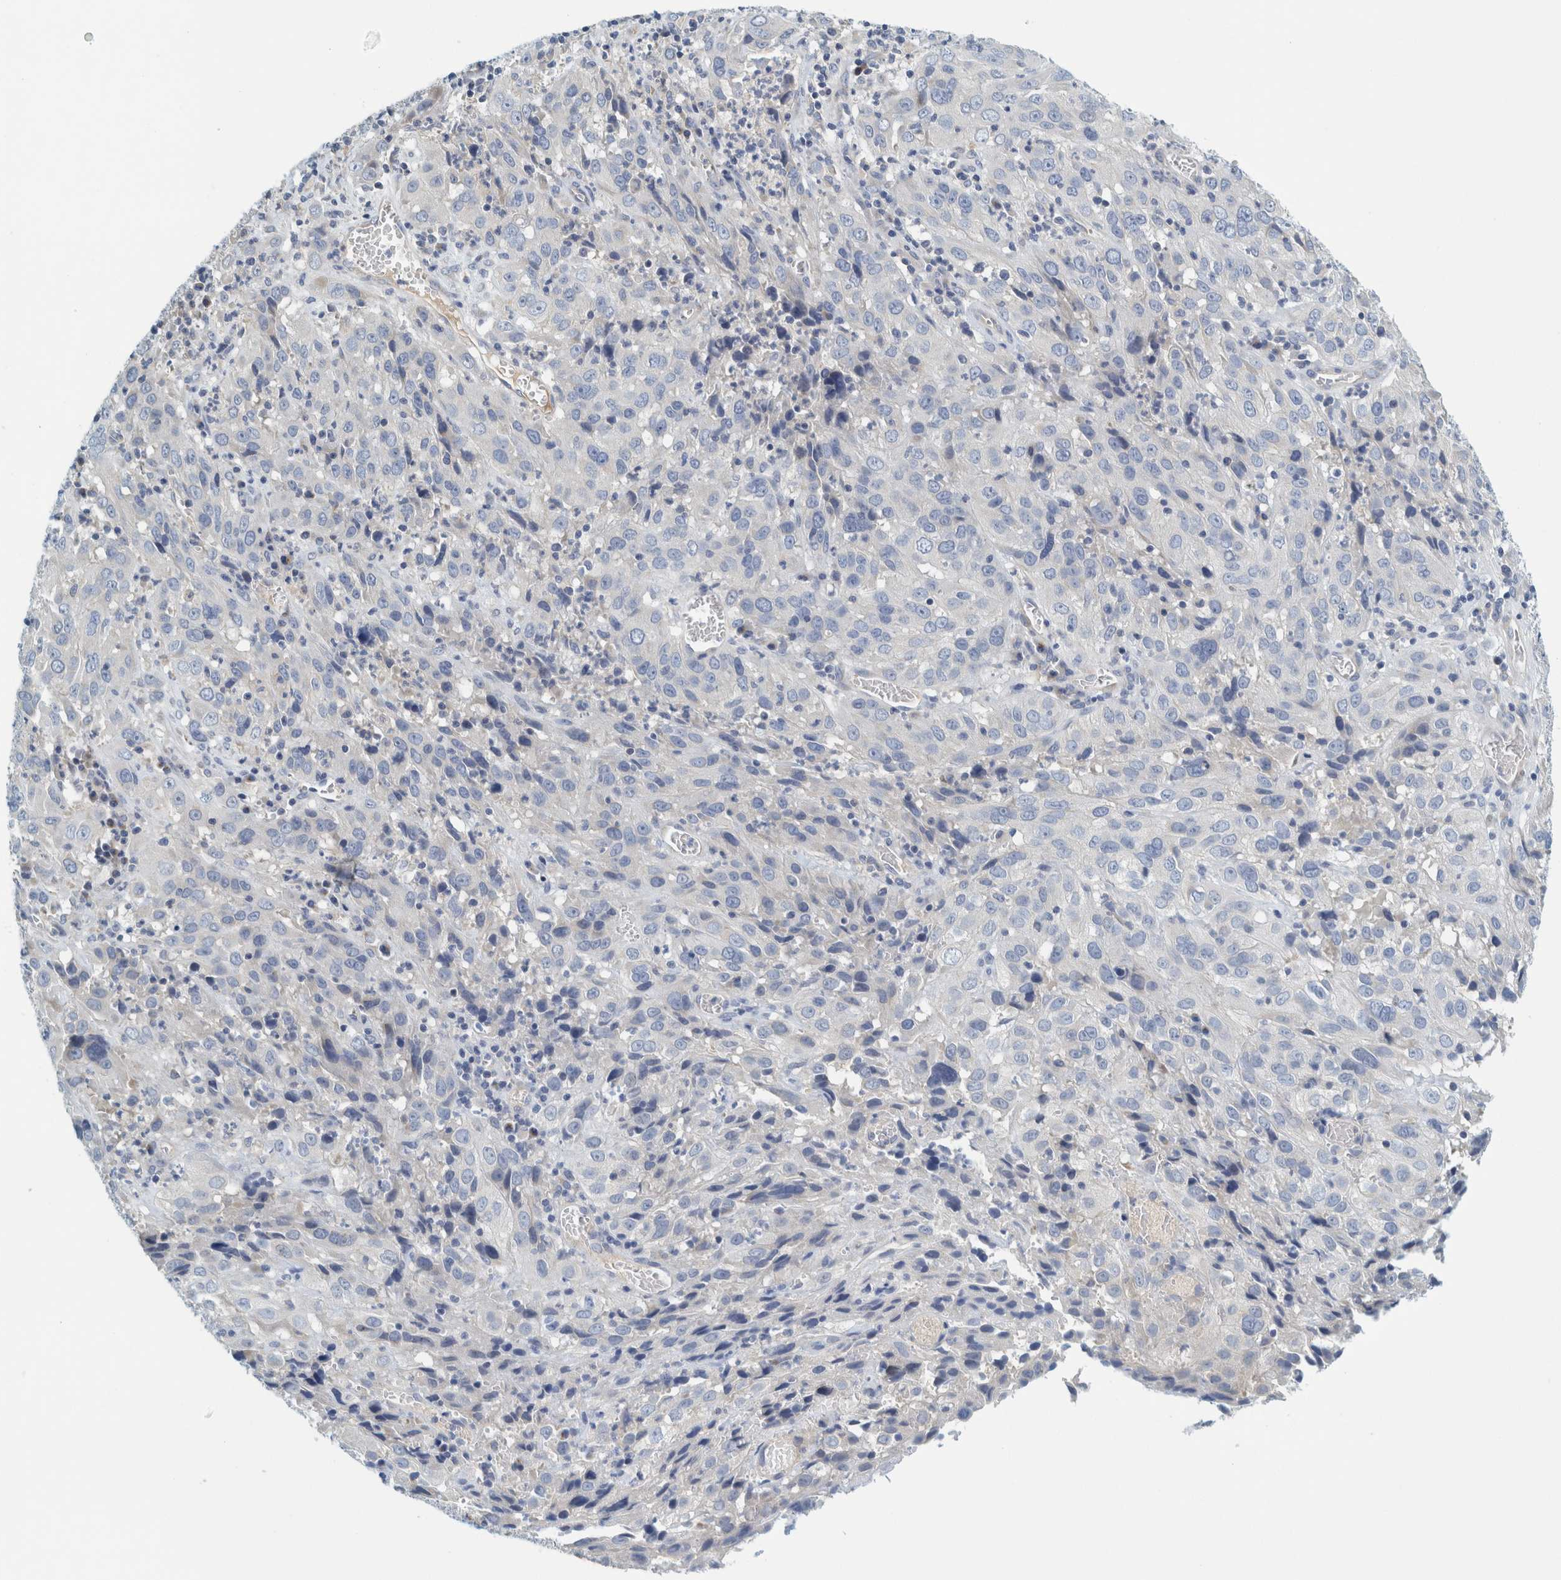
{"staining": {"intensity": "negative", "quantity": "none", "location": "none"}, "tissue": "cervical cancer", "cell_type": "Tumor cells", "image_type": "cancer", "snomed": [{"axis": "morphology", "description": "Squamous cell carcinoma, NOS"}, {"axis": "topography", "description": "Cervix"}], "caption": "Protein analysis of squamous cell carcinoma (cervical) displays no significant positivity in tumor cells.", "gene": "ZNF324B", "patient": {"sex": "female", "age": 32}}